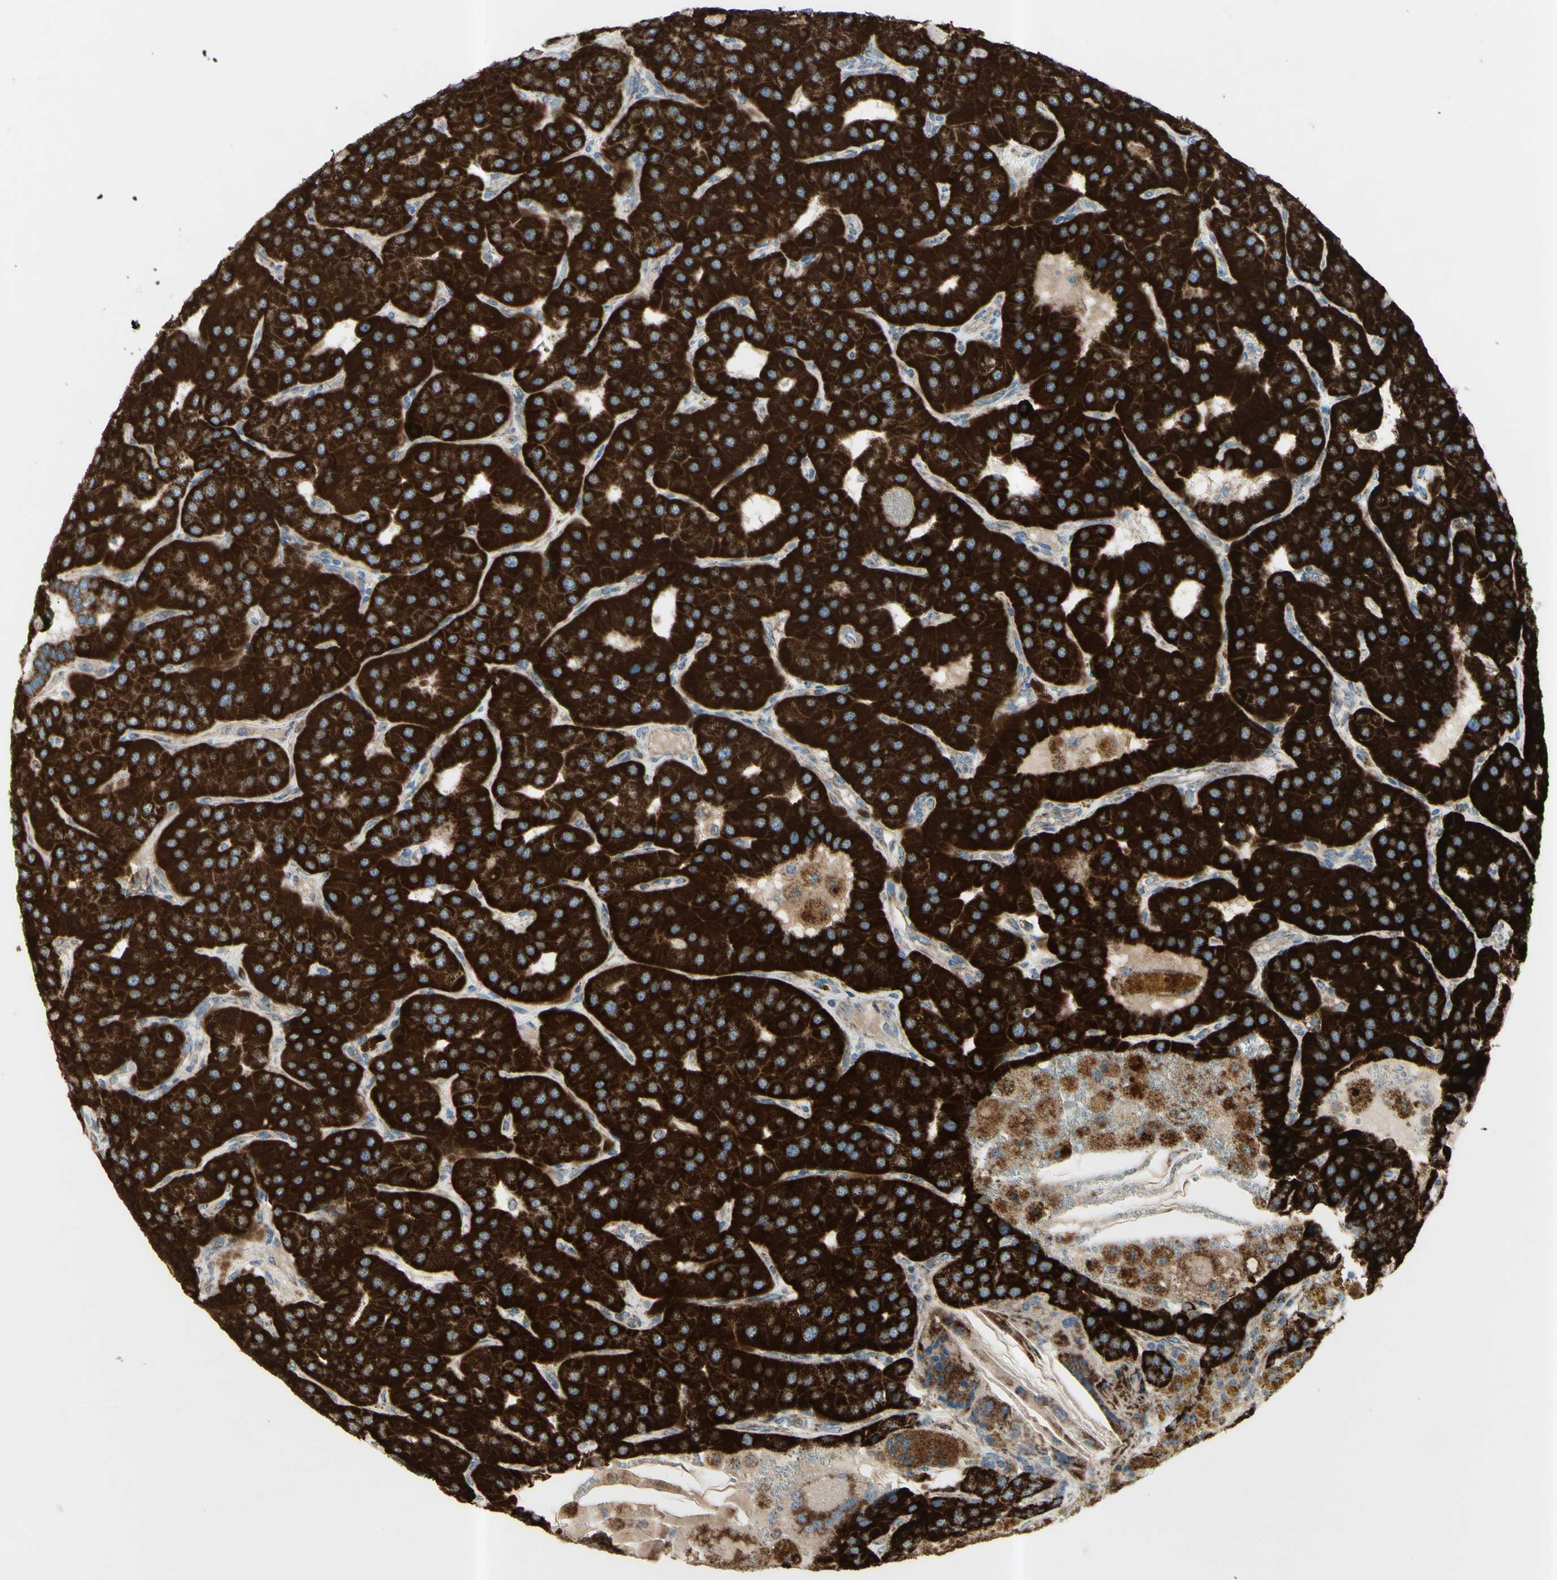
{"staining": {"intensity": "strong", "quantity": ">75%", "location": "cytoplasmic/membranous"}, "tissue": "parathyroid gland", "cell_type": "Glandular cells", "image_type": "normal", "snomed": [{"axis": "morphology", "description": "Normal tissue, NOS"}, {"axis": "morphology", "description": "Adenoma, NOS"}, {"axis": "topography", "description": "Parathyroid gland"}], "caption": "Immunohistochemical staining of unremarkable human parathyroid gland exhibits high levels of strong cytoplasmic/membranous expression in approximately >75% of glandular cells.", "gene": "RHOT1", "patient": {"sex": "female", "age": 86}}